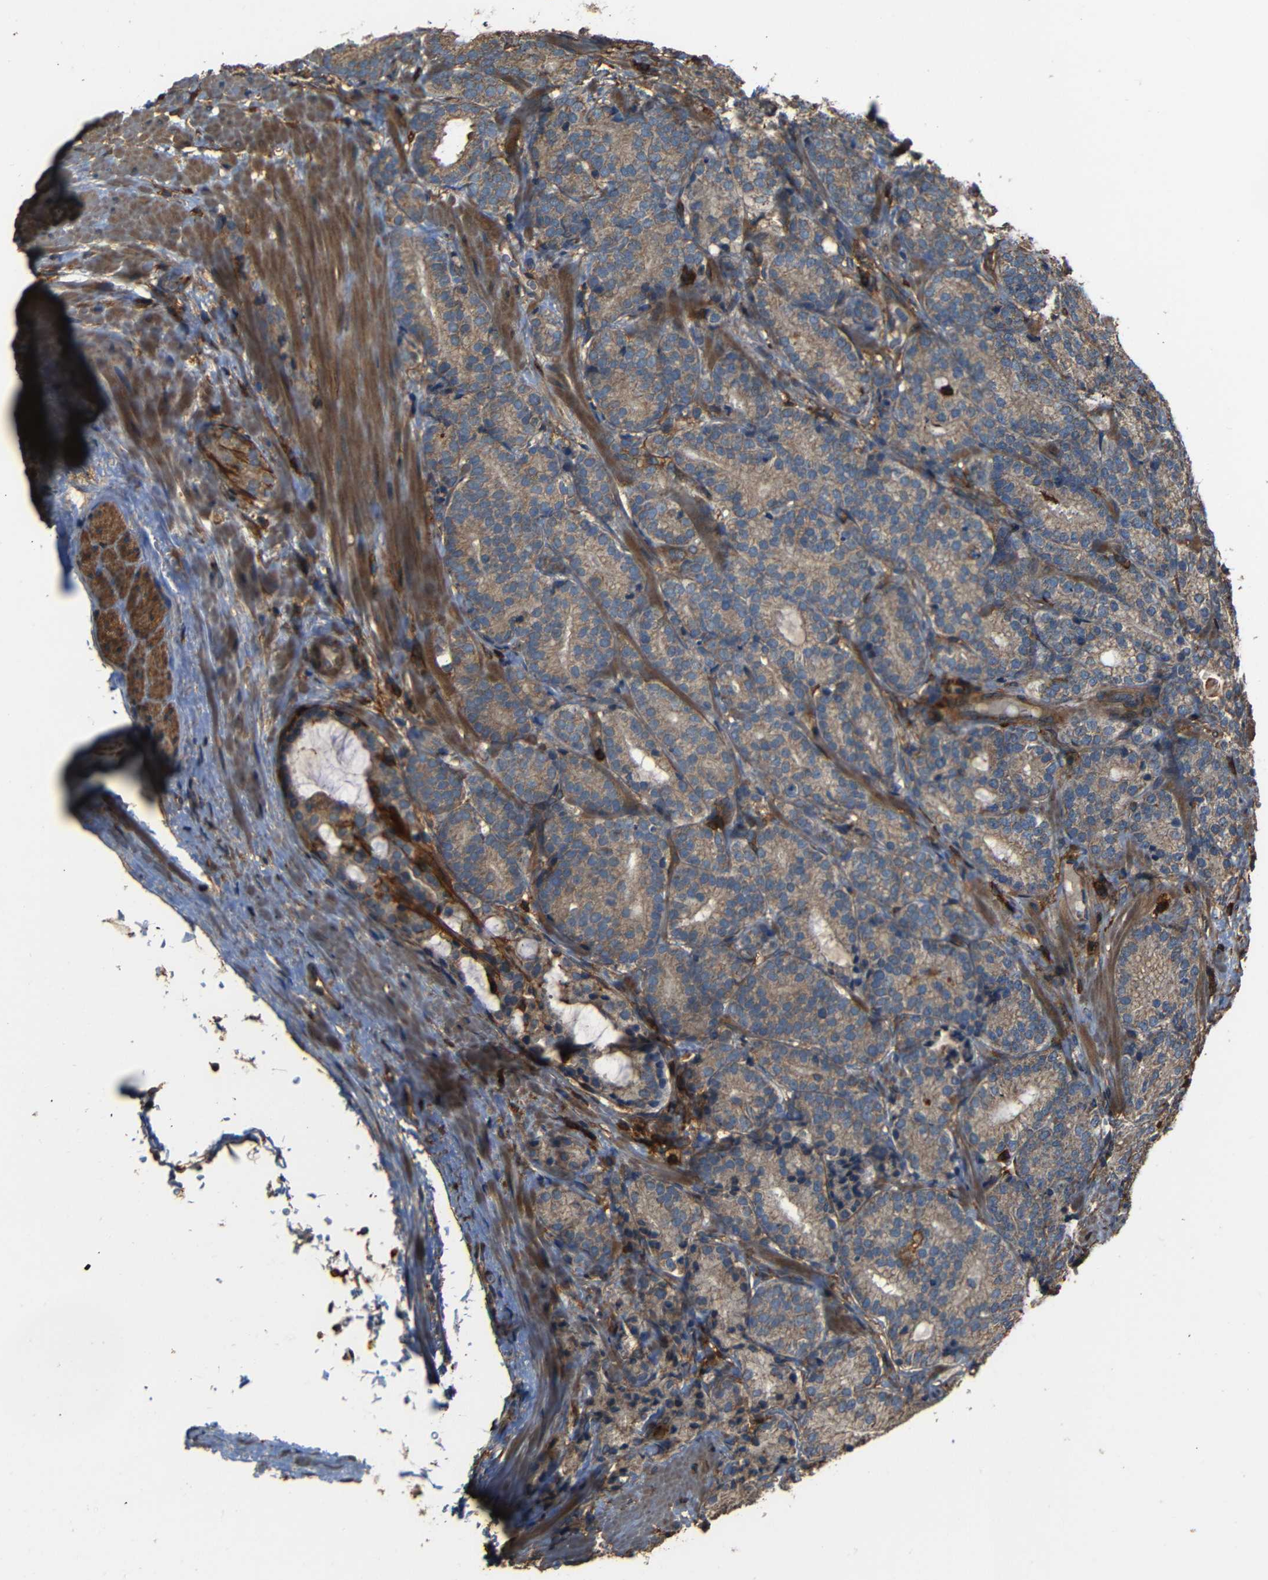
{"staining": {"intensity": "moderate", "quantity": ">75%", "location": "cytoplasmic/membranous"}, "tissue": "prostate cancer", "cell_type": "Tumor cells", "image_type": "cancer", "snomed": [{"axis": "morphology", "description": "Adenocarcinoma, High grade"}, {"axis": "topography", "description": "Prostate"}], "caption": "Tumor cells show medium levels of moderate cytoplasmic/membranous staining in about >75% of cells in prostate cancer. (Stains: DAB in brown, nuclei in blue, Microscopy: brightfield microscopy at high magnification).", "gene": "ADGRE5", "patient": {"sex": "male", "age": 61}}